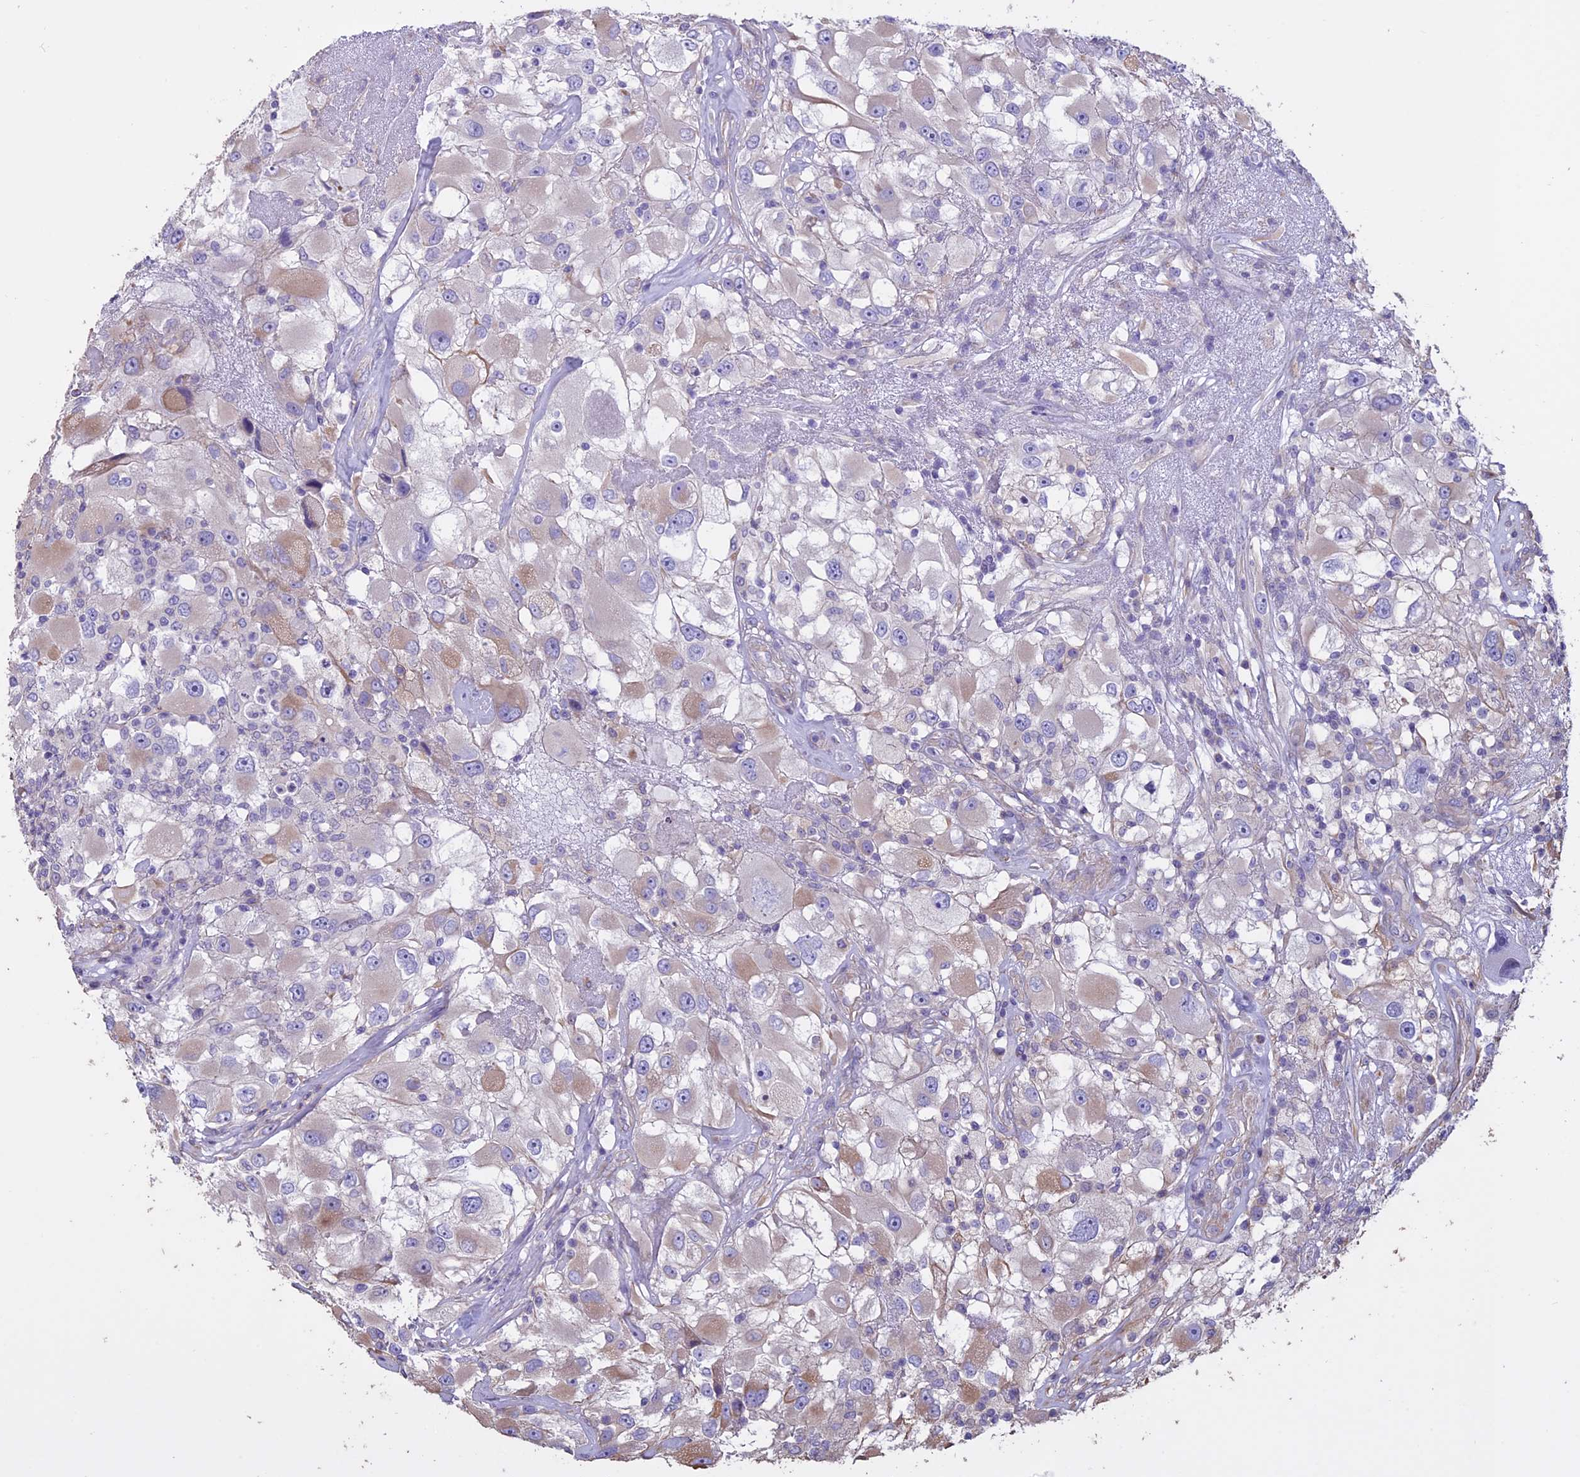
{"staining": {"intensity": "moderate", "quantity": "<25%", "location": "cytoplasmic/membranous"}, "tissue": "renal cancer", "cell_type": "Tumor cells", "image_type": "cancer", "snomed": [{"axis": "morphology", "description": "Adenocarcinoma, NOS"}, {"axis": "topography", "description": "Kidney"}], "caption": "Renal adenocarcinoma stained with DAB (3,3'-diaminobenzidine) immunohistochemistry (IHC) exhibits low levels of moderate cytoplasmic/membranous expression in about <25% of tumor cells. (Stains: DAB in brown, nuclei in blue, Microscopy: brightfield microscopy at high magnification).", "gene": "CCDC148", "patient": {"sex": "female", "age": 52}}